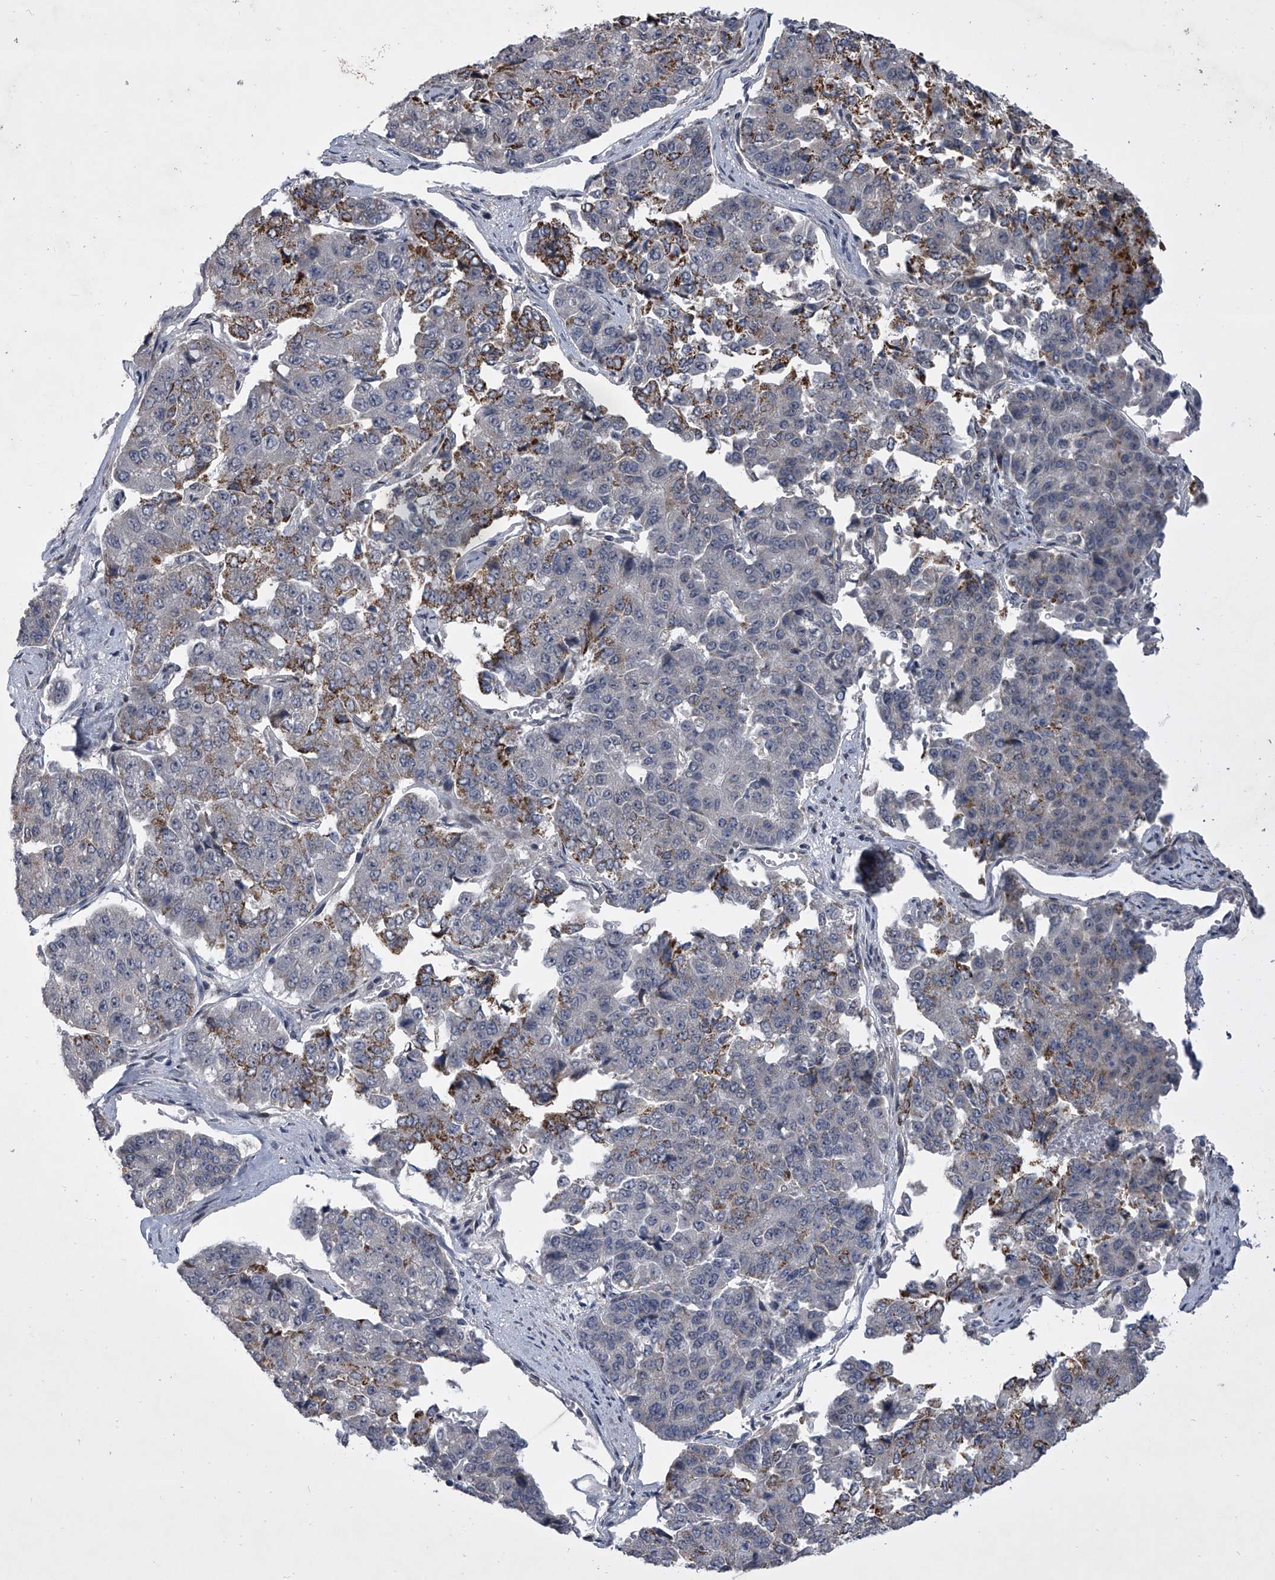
{"staining": {"intensity": "moderate", "quantity": "<25%", "location": "cytoplasmic/membranous"}, "tissue": "pancreatic cancer", "cell_type": "Tumor cells", "image_type": "cancer", "snomed": [{"axis": "morphology", "description": "Adenocarcinoma, NOS"}, {"axis": "topography", "description": "Pancreas"}], "caption": "Protein staining reveals moderate cytoplasmic/membranous expression in about <25% of tumor cells in pancreatic cancer (adenocarcinoma). The staining is performed using DAB brown chromogen to label protein expression. The nuclei are counter-stained blue using hematoxylin.", "gene": "HEATR6", "patient": {"sex": "male", "age": 50}}